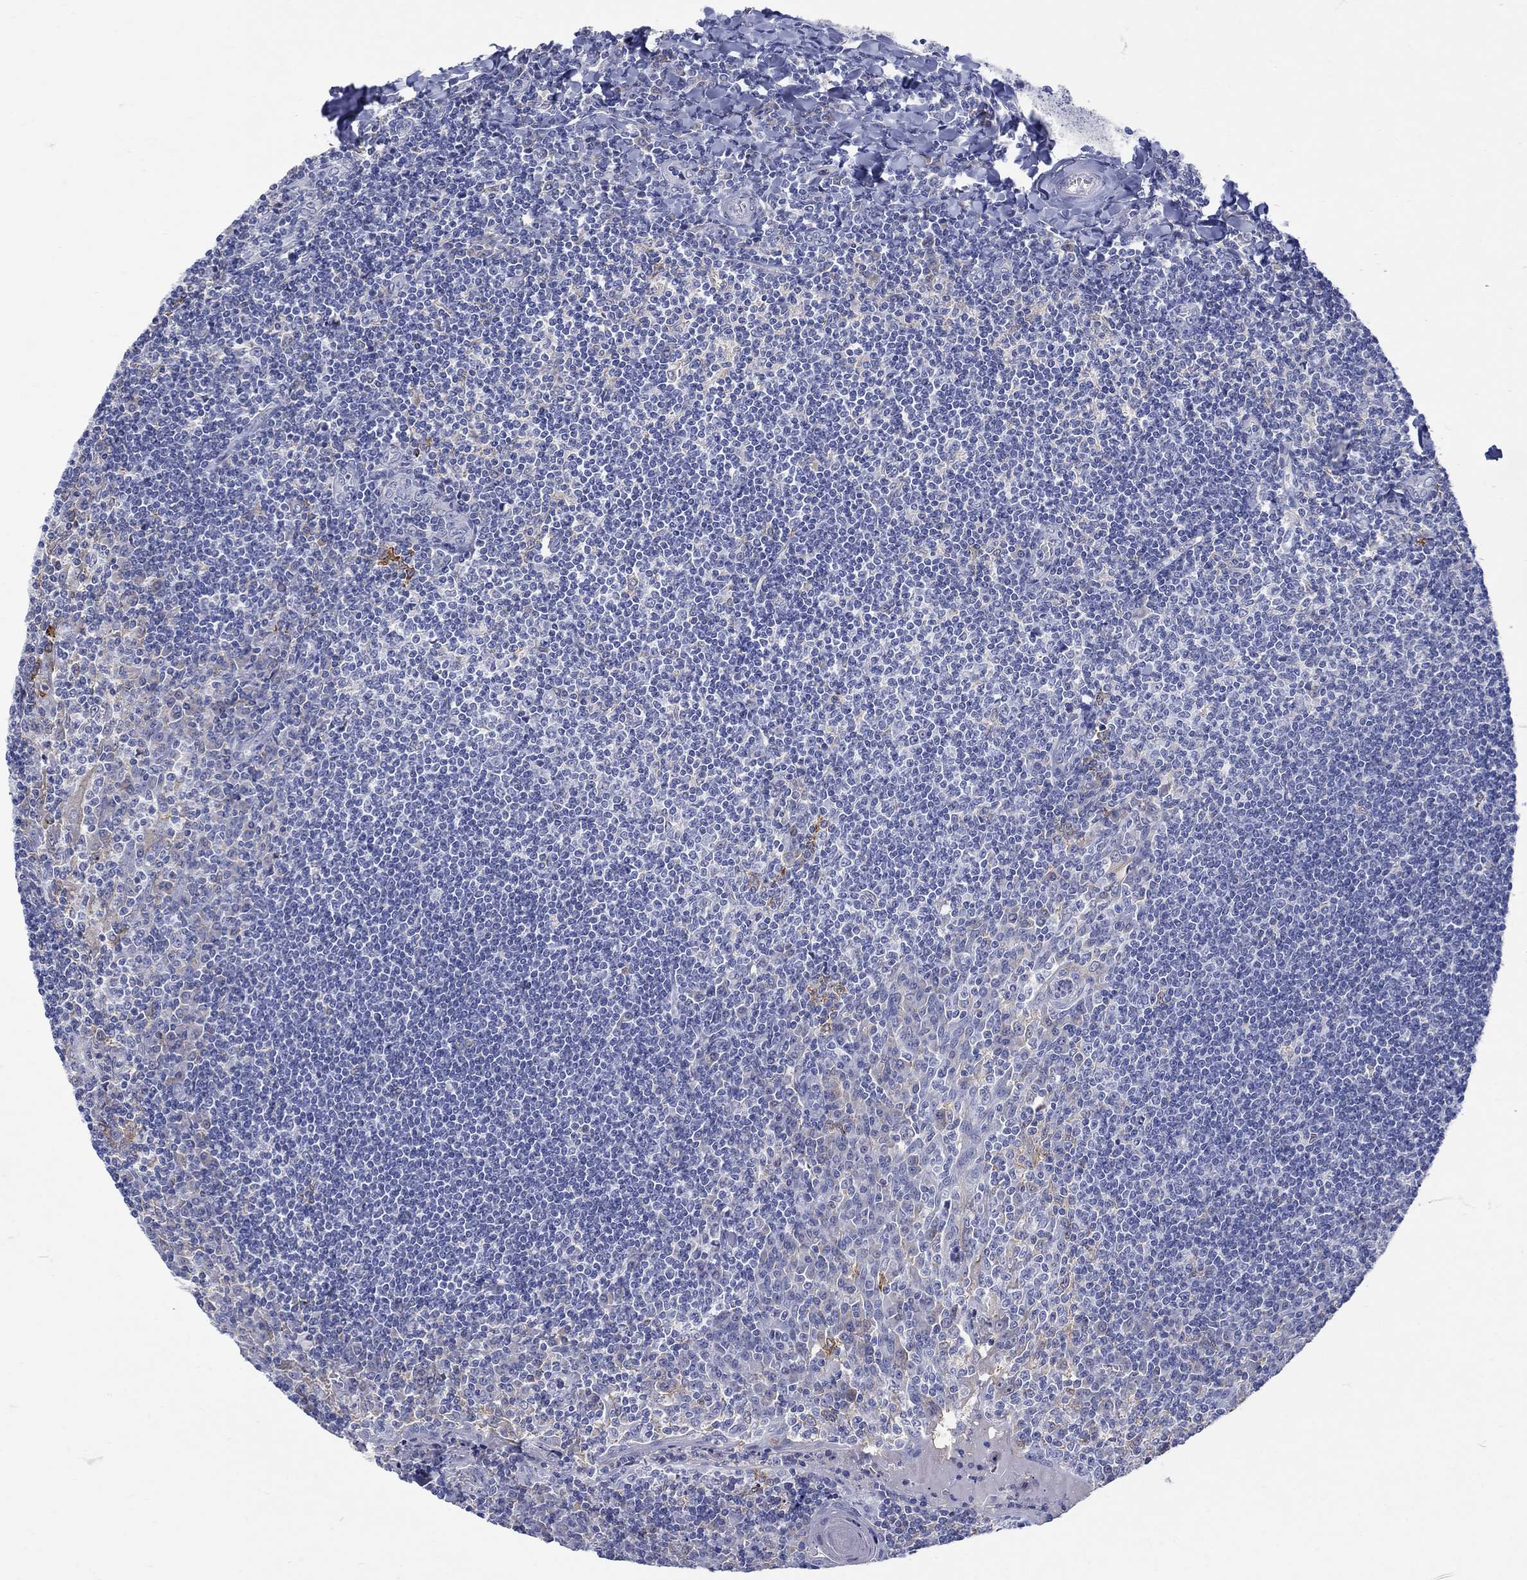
{"staining": {"intensity": "negative", "quantity": "none", "location": "none"}, "tissue": "tonsil", "cell_type": "Germinal center cells", "image_type": "normal", "snomed": [{"axis": "morphology", "description": "Normal tissue, NOS"}, {"axis": "topography", "description": "Tonsil"}], "caption": "A high-resolution photomicrograph shows IHC staining of unremarkable tonsil, which displays no significant positivity in germinal center cells. The staining is performed using DAB (3,3'-diaminobenzidine) brown chromogen with nuclei counter-stained in using hematoxylin.", "gene": "REEP2", "patient": {"sex": "female", "age": 12}}